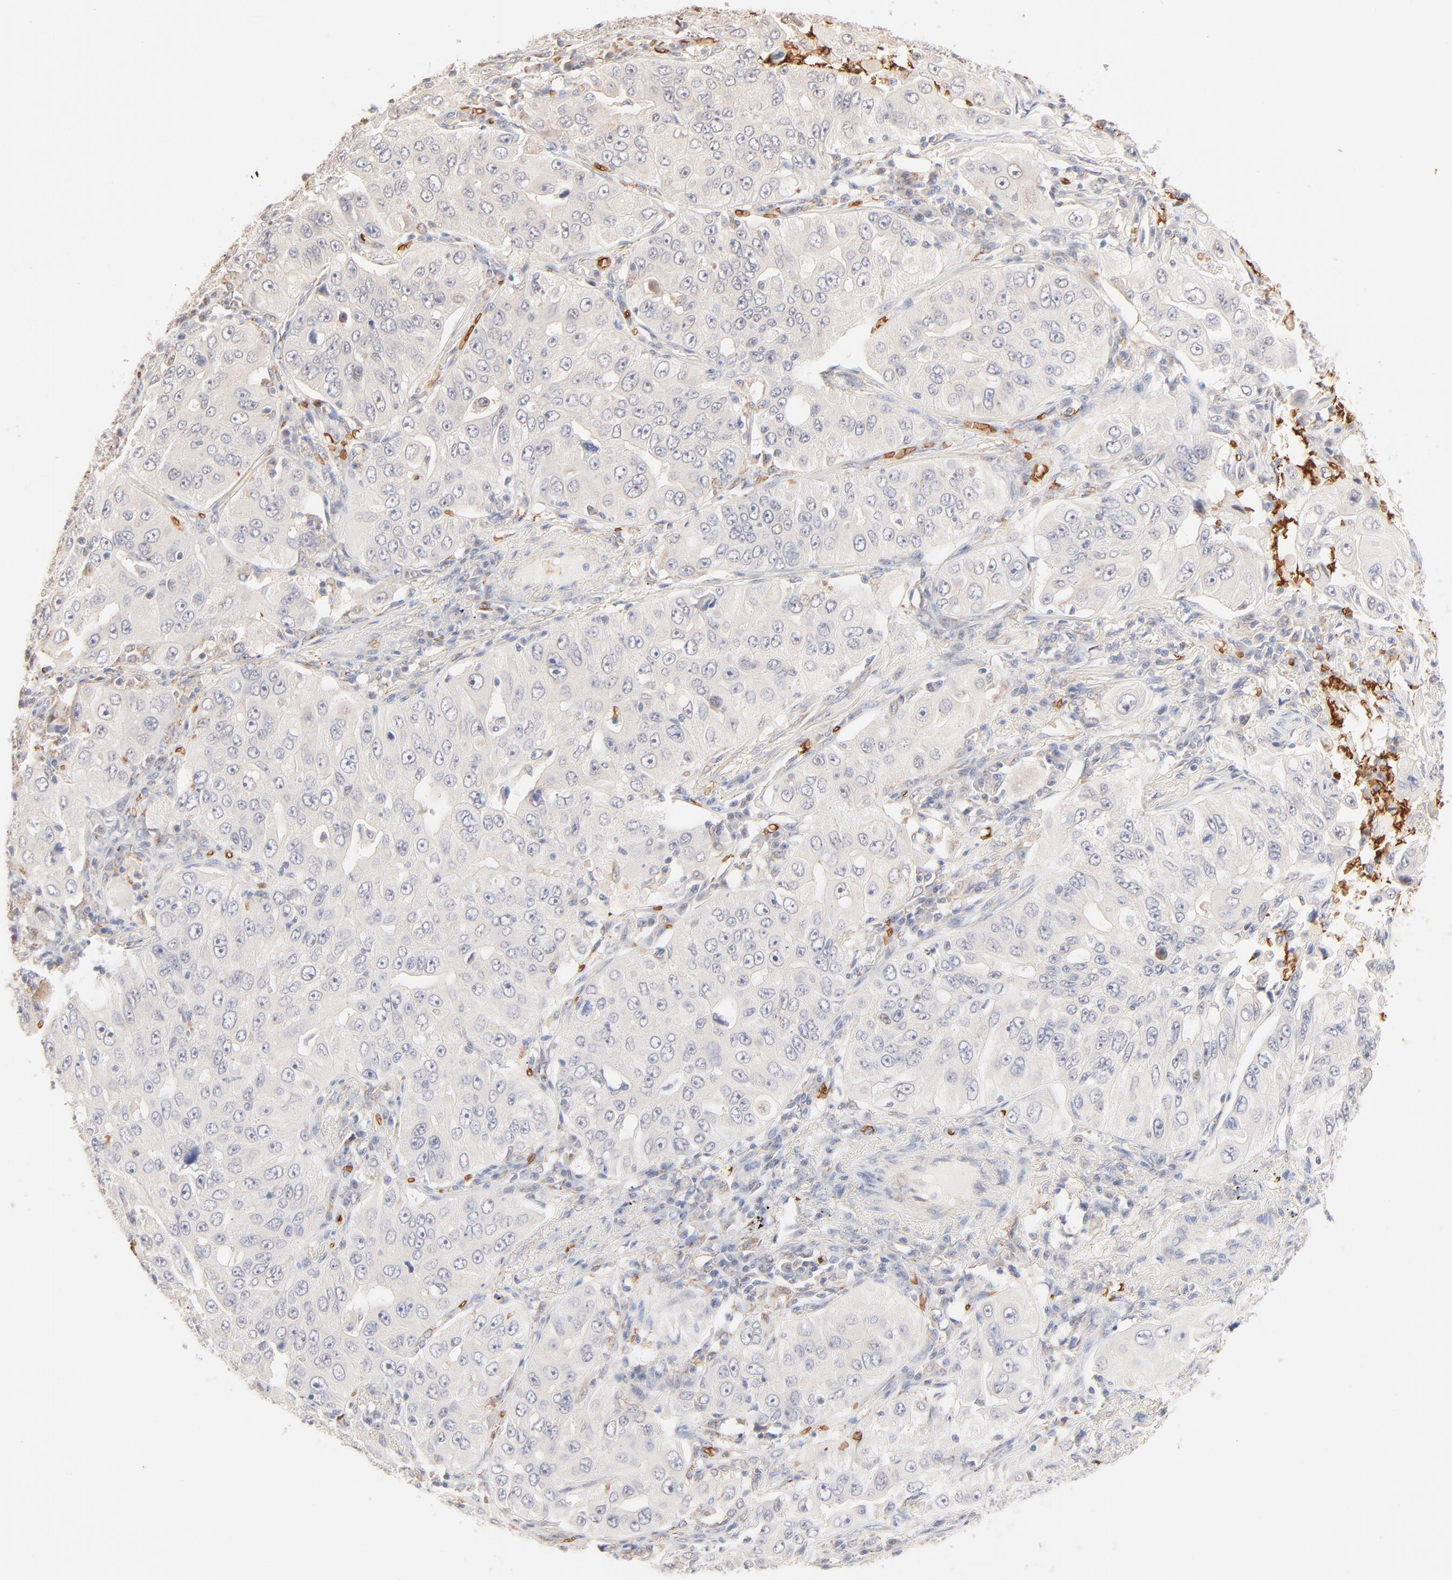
{"staining": {"intensity": "negative", "quantity": "none", "location": "none"}, "tissue": "lung cancer", "cell_type": "Tumor cells", "image_type": "cancer", "snomed": [{"axis": "morphology", "description": "Adenocarcinoma, NOS"}, {"axis": "topography", "description": "Lung"}], "caption": "A high-resolution photomicrograph shows immunohistochemistry staining of lung adenocarcinoma, which exhibits no significant positivity in tumor cells. (DAB IHC visualized using brightfield microscopy, high magnification).", "gene": "SPTB", "patient": {"sex": "male", "age": 84}}